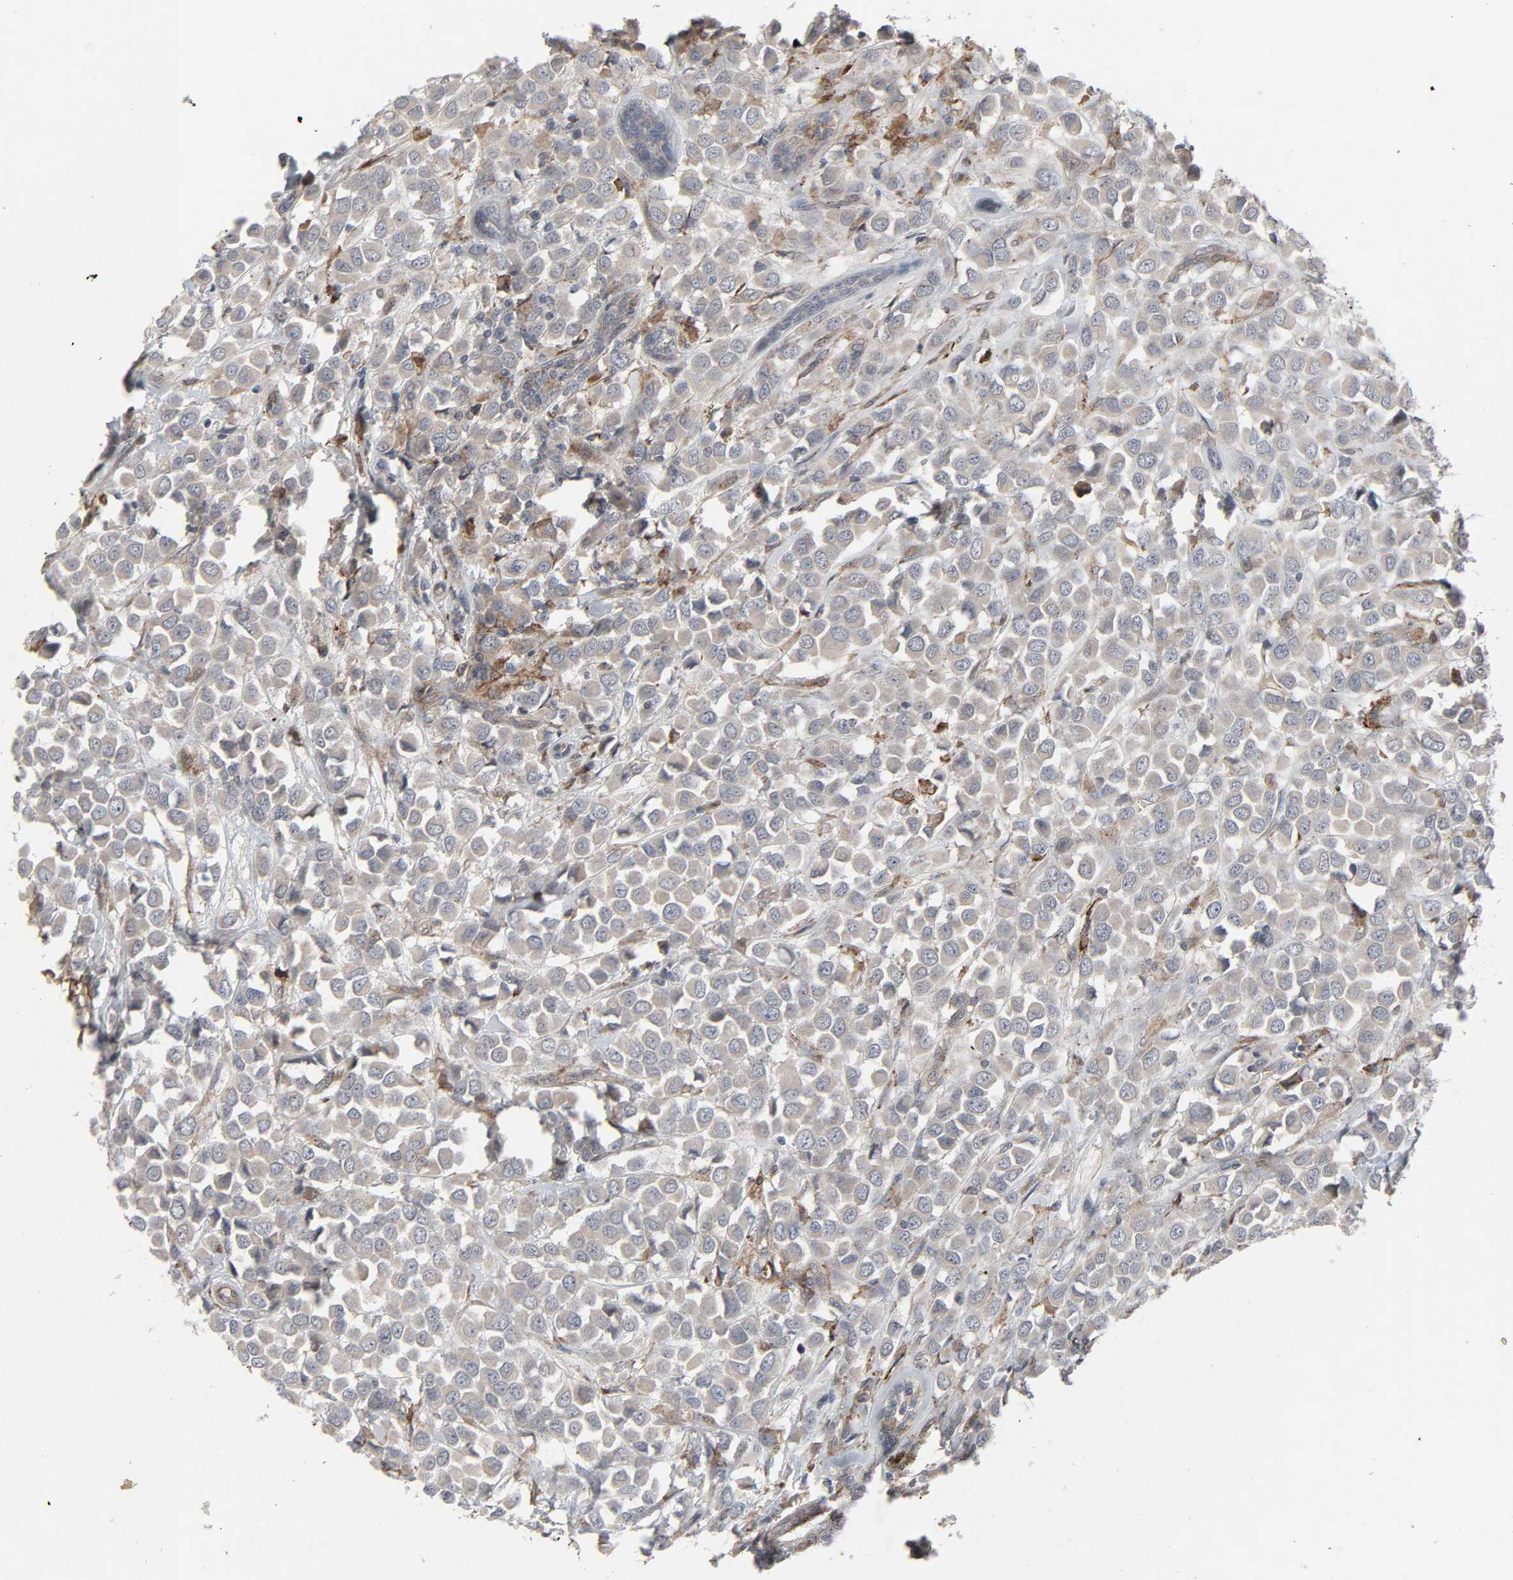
{"staining": {"intensity": "weak", "quantity": ">75%", "location": "cytoplasmic/membranous"}, "tissue": "breast cancer", "cell_type": "Tumor cells", "image_type": "cancer", "snomed": [{"axis": "morphology", "description": "Duct carcinoma"}, {"axis": "topography", "description": "Breast"}], "caption": "High-magnification brightfield microscopy of breast cancer (invasive ductal carcinoma) stained with DAB (brown) and counterstained with hematoxylin (blue). tumor cells exhibit weak cytoplasmic/membranous staining is present in about>75% of cells.", "gene": "ADCY4", "patient": {"sex": "female", "age": 61}}